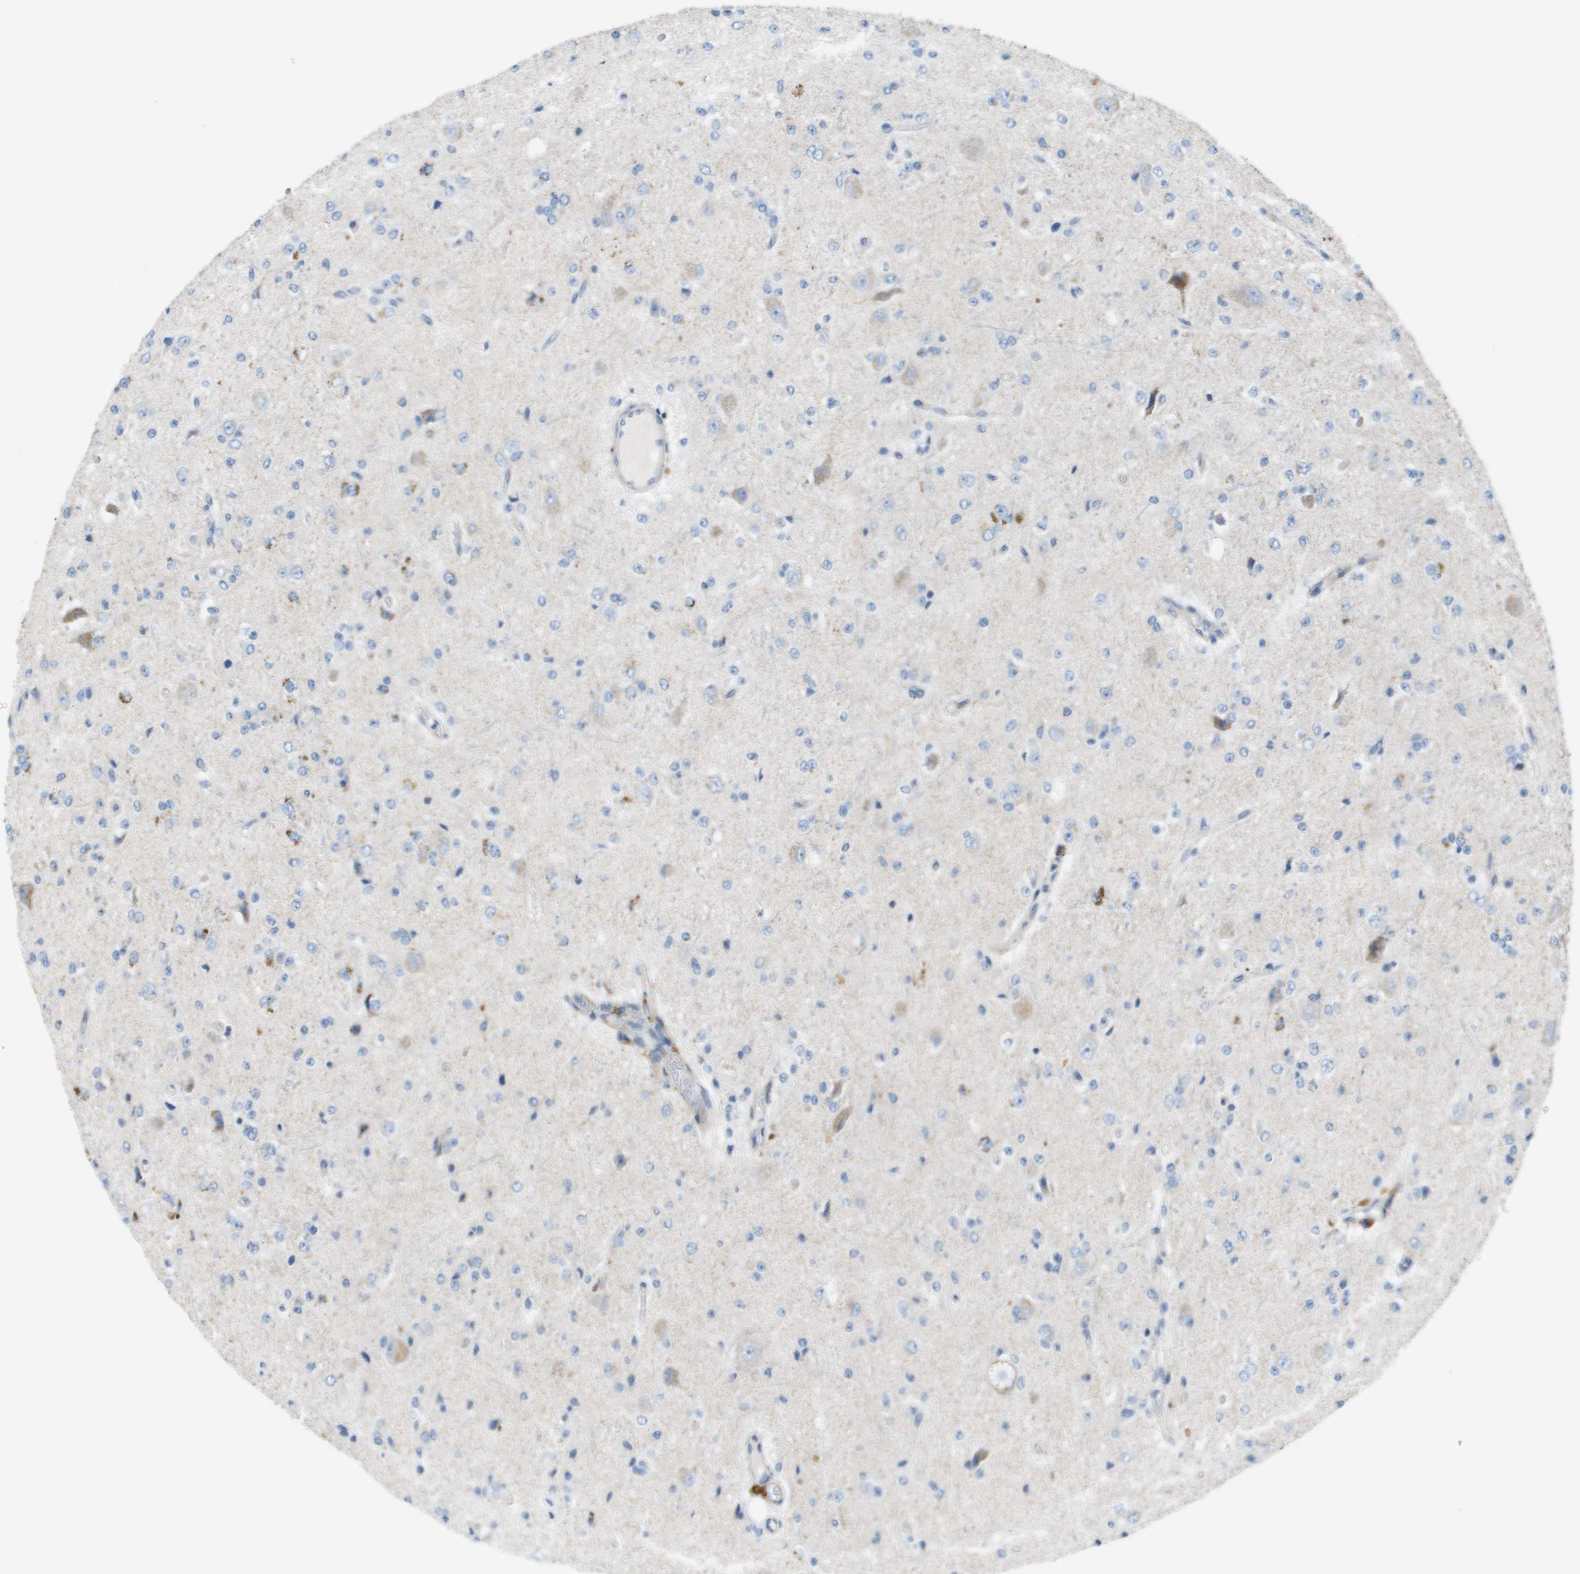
{"staining": {"intensity": "negative", "quantity": "none", "location": "none"}, "tissue": "glioma", "cell_type": "Tumor cells", "image_type": "cancer", "snomed": [{"axis": "morphology", "description": "Glioma, malignant, High grade"}, {"axis": "topography", "description": "pancreas cauda"}], "caption": "DAB (3,3'-diaminobenzidine) immunohistochemical staining of glioma exhibits no significant positivity in tumor cells.", "gene": "GALNT6", "patient": {"sex": "male", "age": 60}}